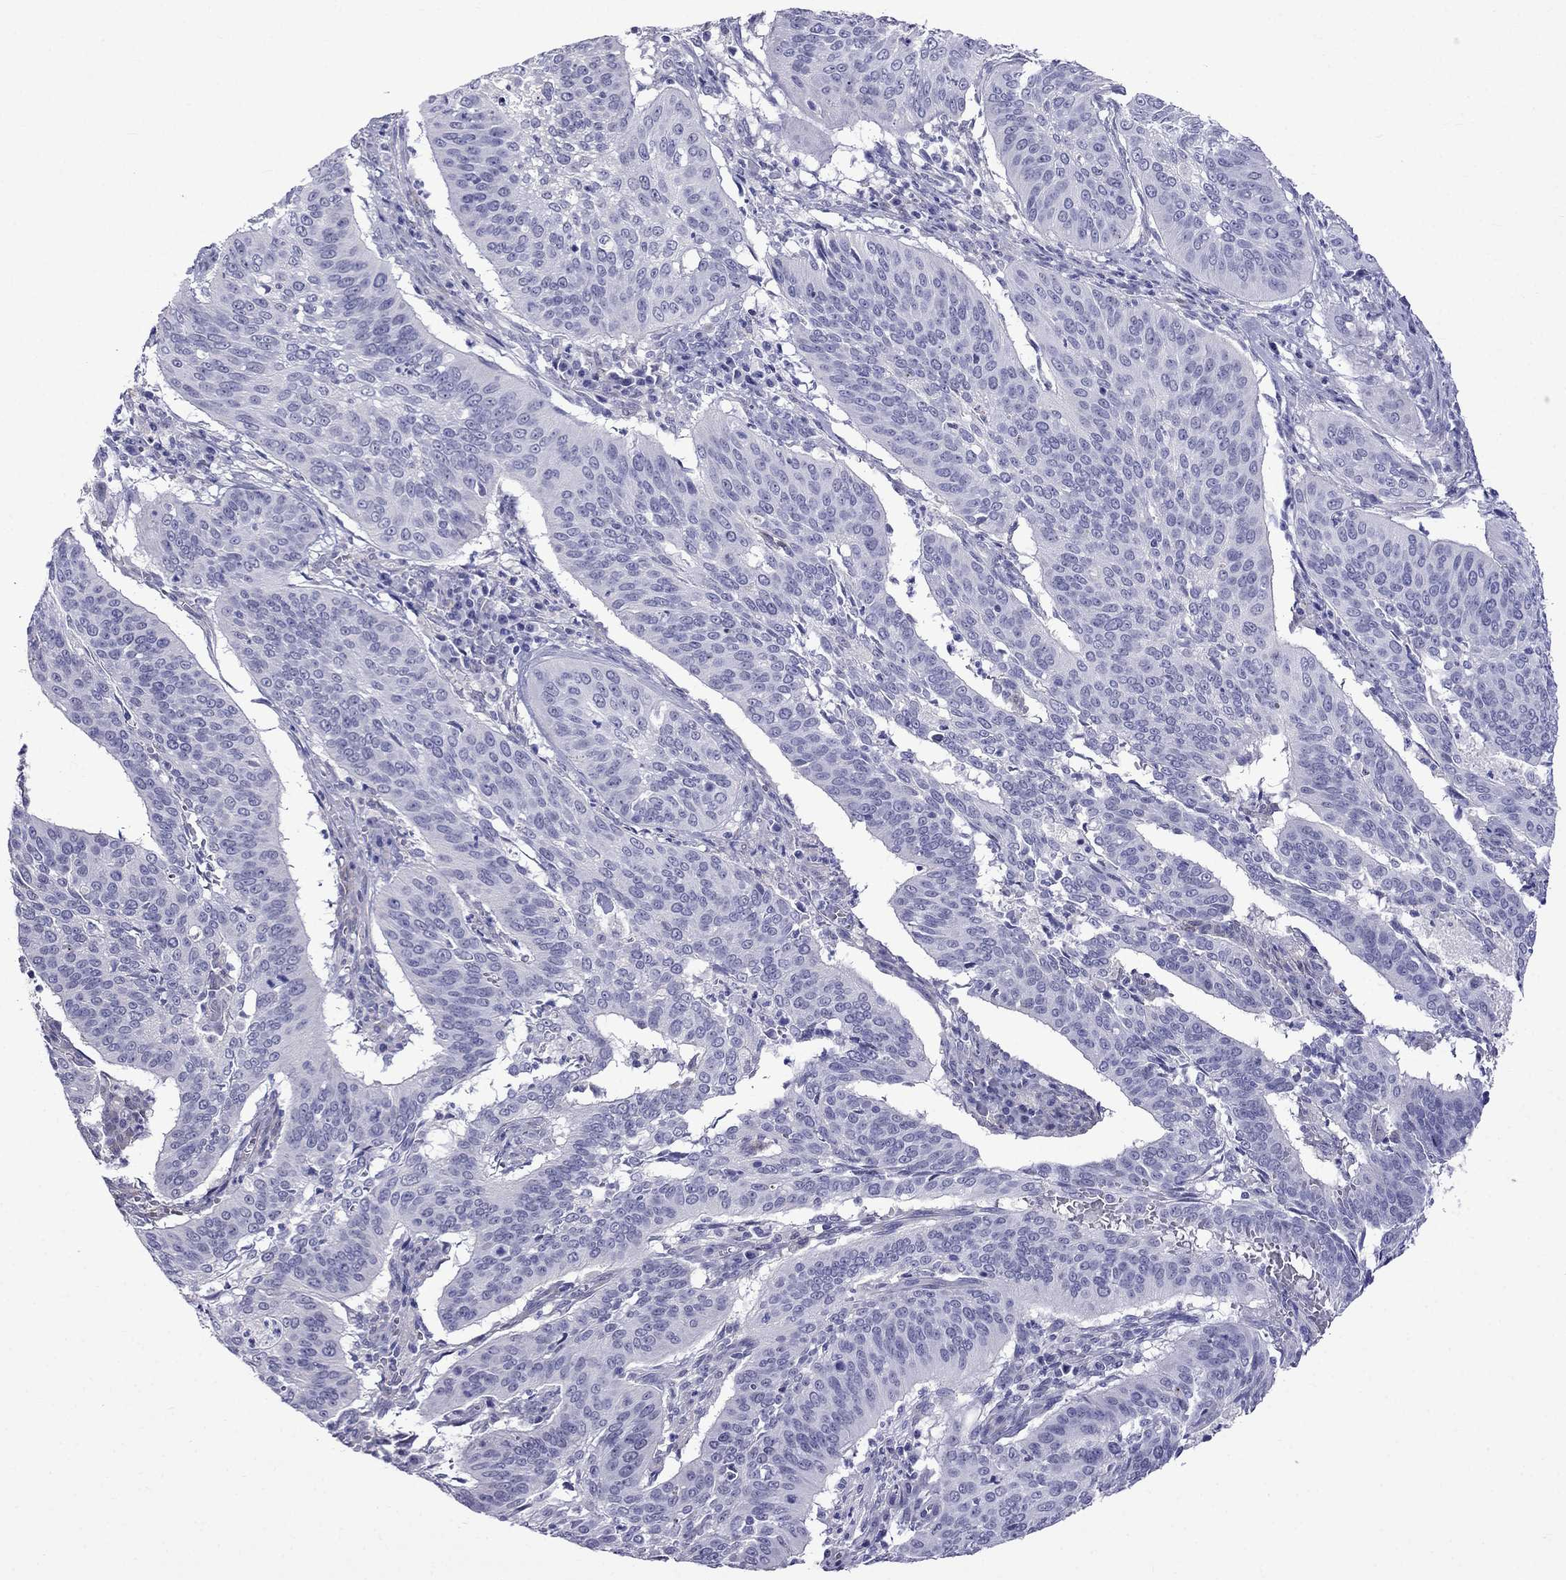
{"staining": {"intensity": "negative", "quantity": "none", "location": "none"}, "tissue": "cervical cancer", "cell_type": "Tumor cells", "image_type": "cancer", "snomed": [{"axis": "morphology", "description": "Normal tissue, NOS"}, {"axis": "morphology", "description": "Squamous cell carcinoma, NOS"}, {"axis": "topography", "description": "Cervix"}], "caption": "Protein analysis of cervical cancer (squamous cell carcinoma) exhibits no significant staining in tumor cells.", "gene": "MGP", "patient": {"sex": "female", "age": 39}}